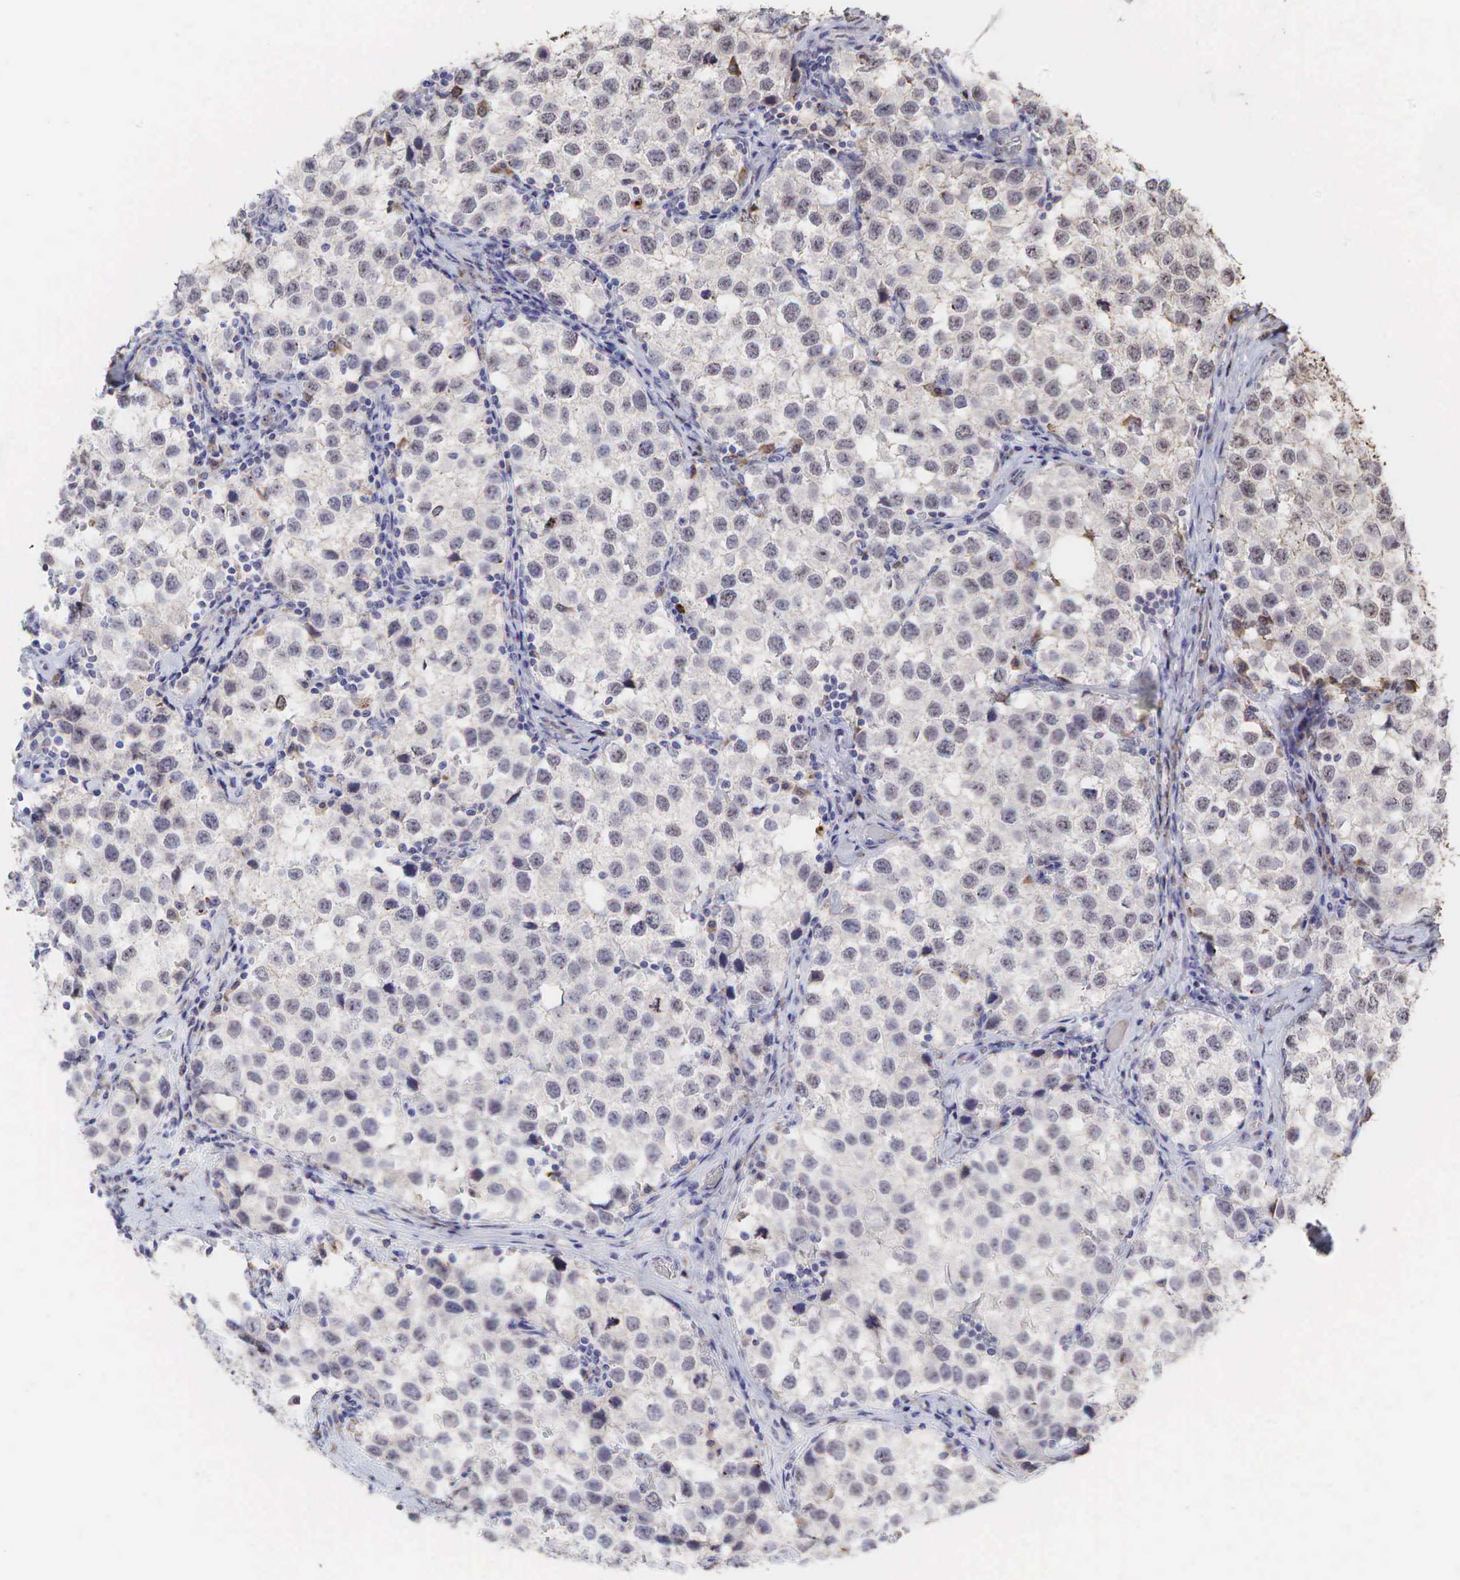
{"staining": {"intensity": "weak", "quantity": "<25%", "location": "cytoplasmic/membranous,nuclear"}, "tissue": "testis cancer", "cell_type": "Tumor cells", "image_type": "cancer", "snomed": [{"axis": "morphology", "description": "Seminoma, NOS"}, {"axis": "topography", "description": "Testis"}], "caption": "Immunohistochemical staining of human testis cancer (seminoma) shows no significant staining in tumor cells.", "gene": "DKC1", "patient": {"sex": "male", "age": 39}}